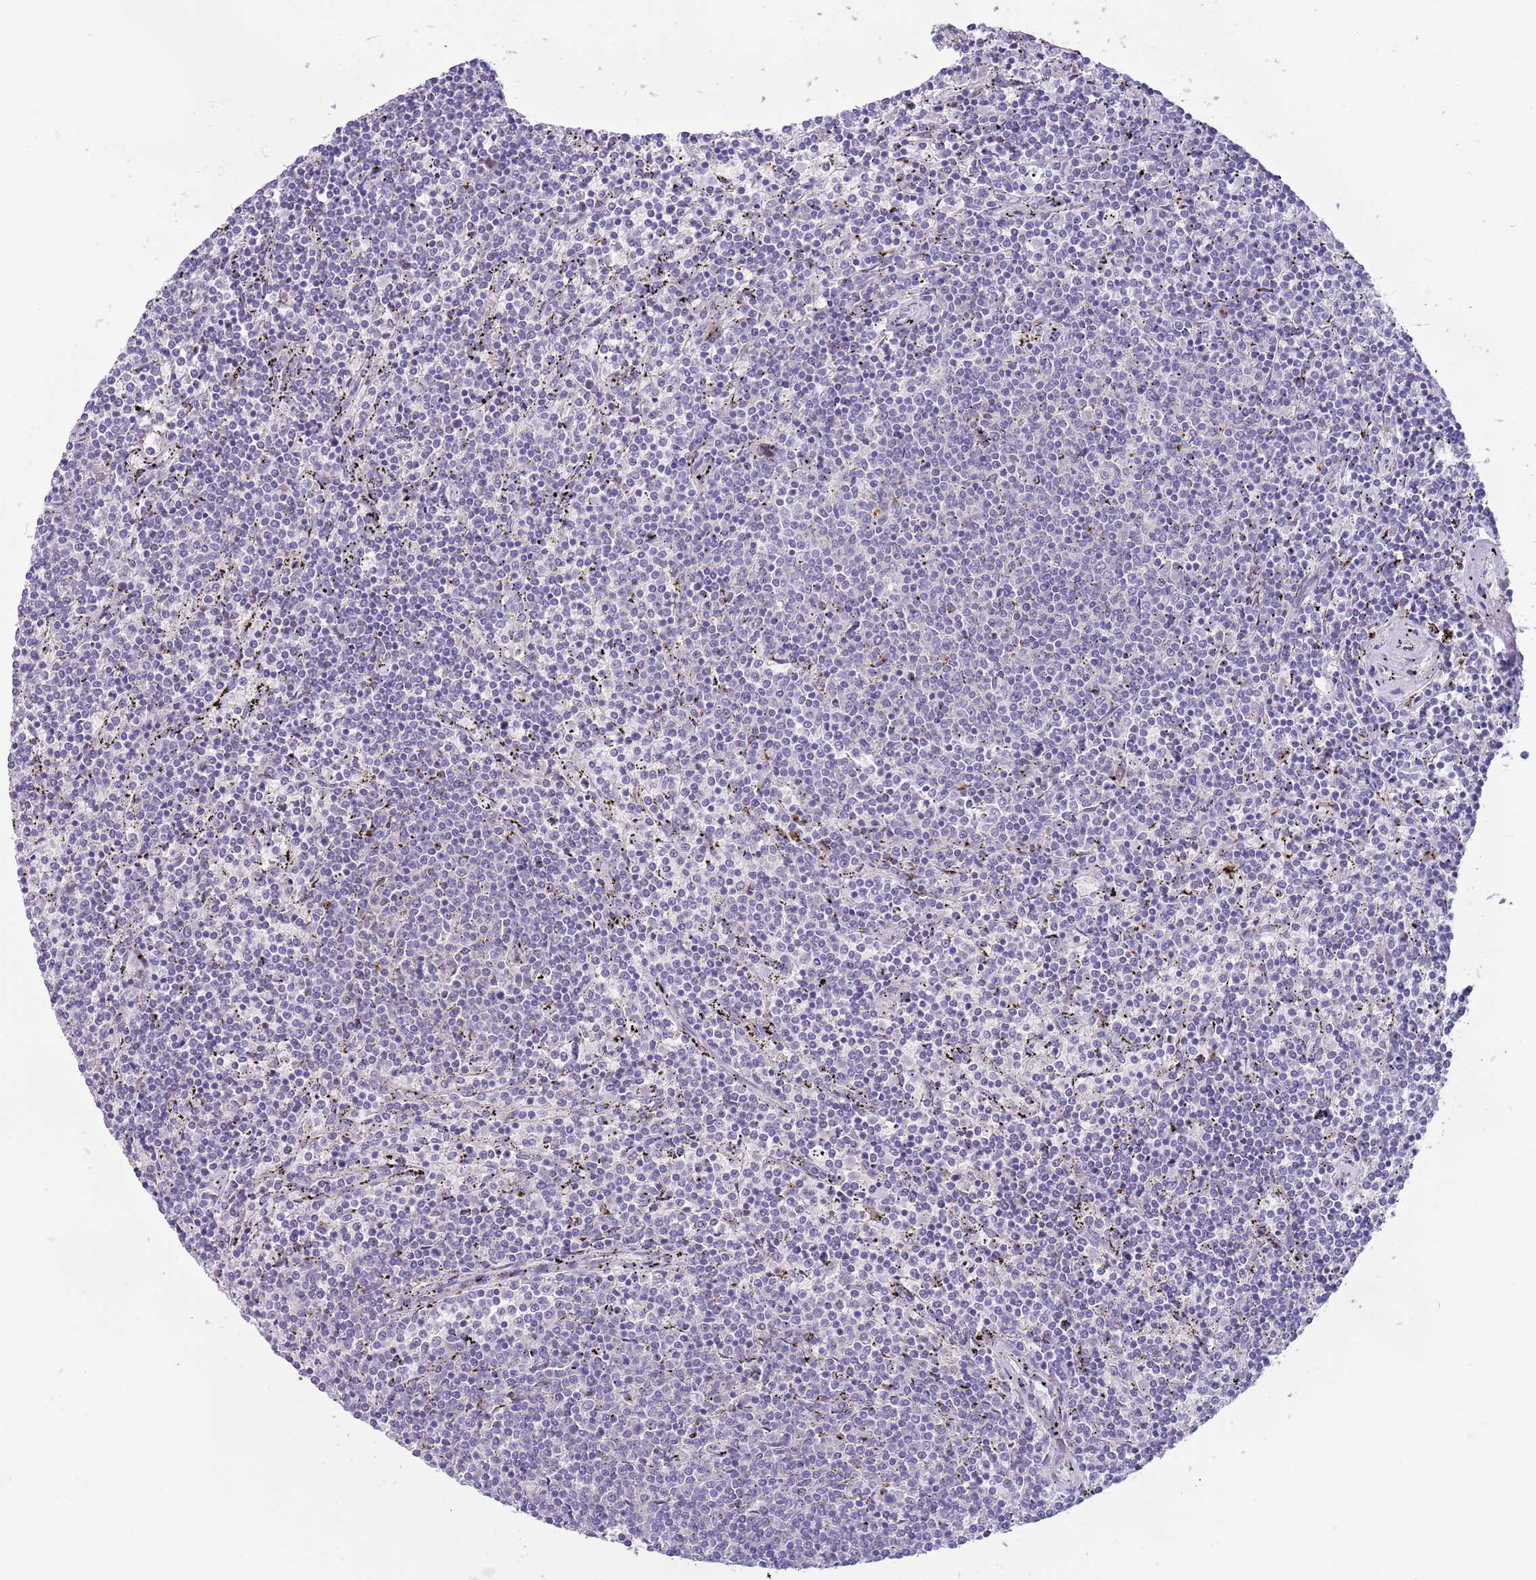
{"staining": {"intensity": "negative", "quantity": "none", "location": "none"}, "tissue": "lymphoma", "cell_type": "Tumor cells", "image_type": "cancer", "snomed": [{"axis": "morphology", "description": "Malignant lymphoma, non-Hodgkin's type, Low grade"}, {"axis": "topography", "description": "Spleen"}], "caption": "Tumor cells are negative for brown protein staining in low-grade malignant lymphoma, non-Hodgkin's type.", "gene": "DDHD1", "patient": {"sex": "female", "age": 50}}